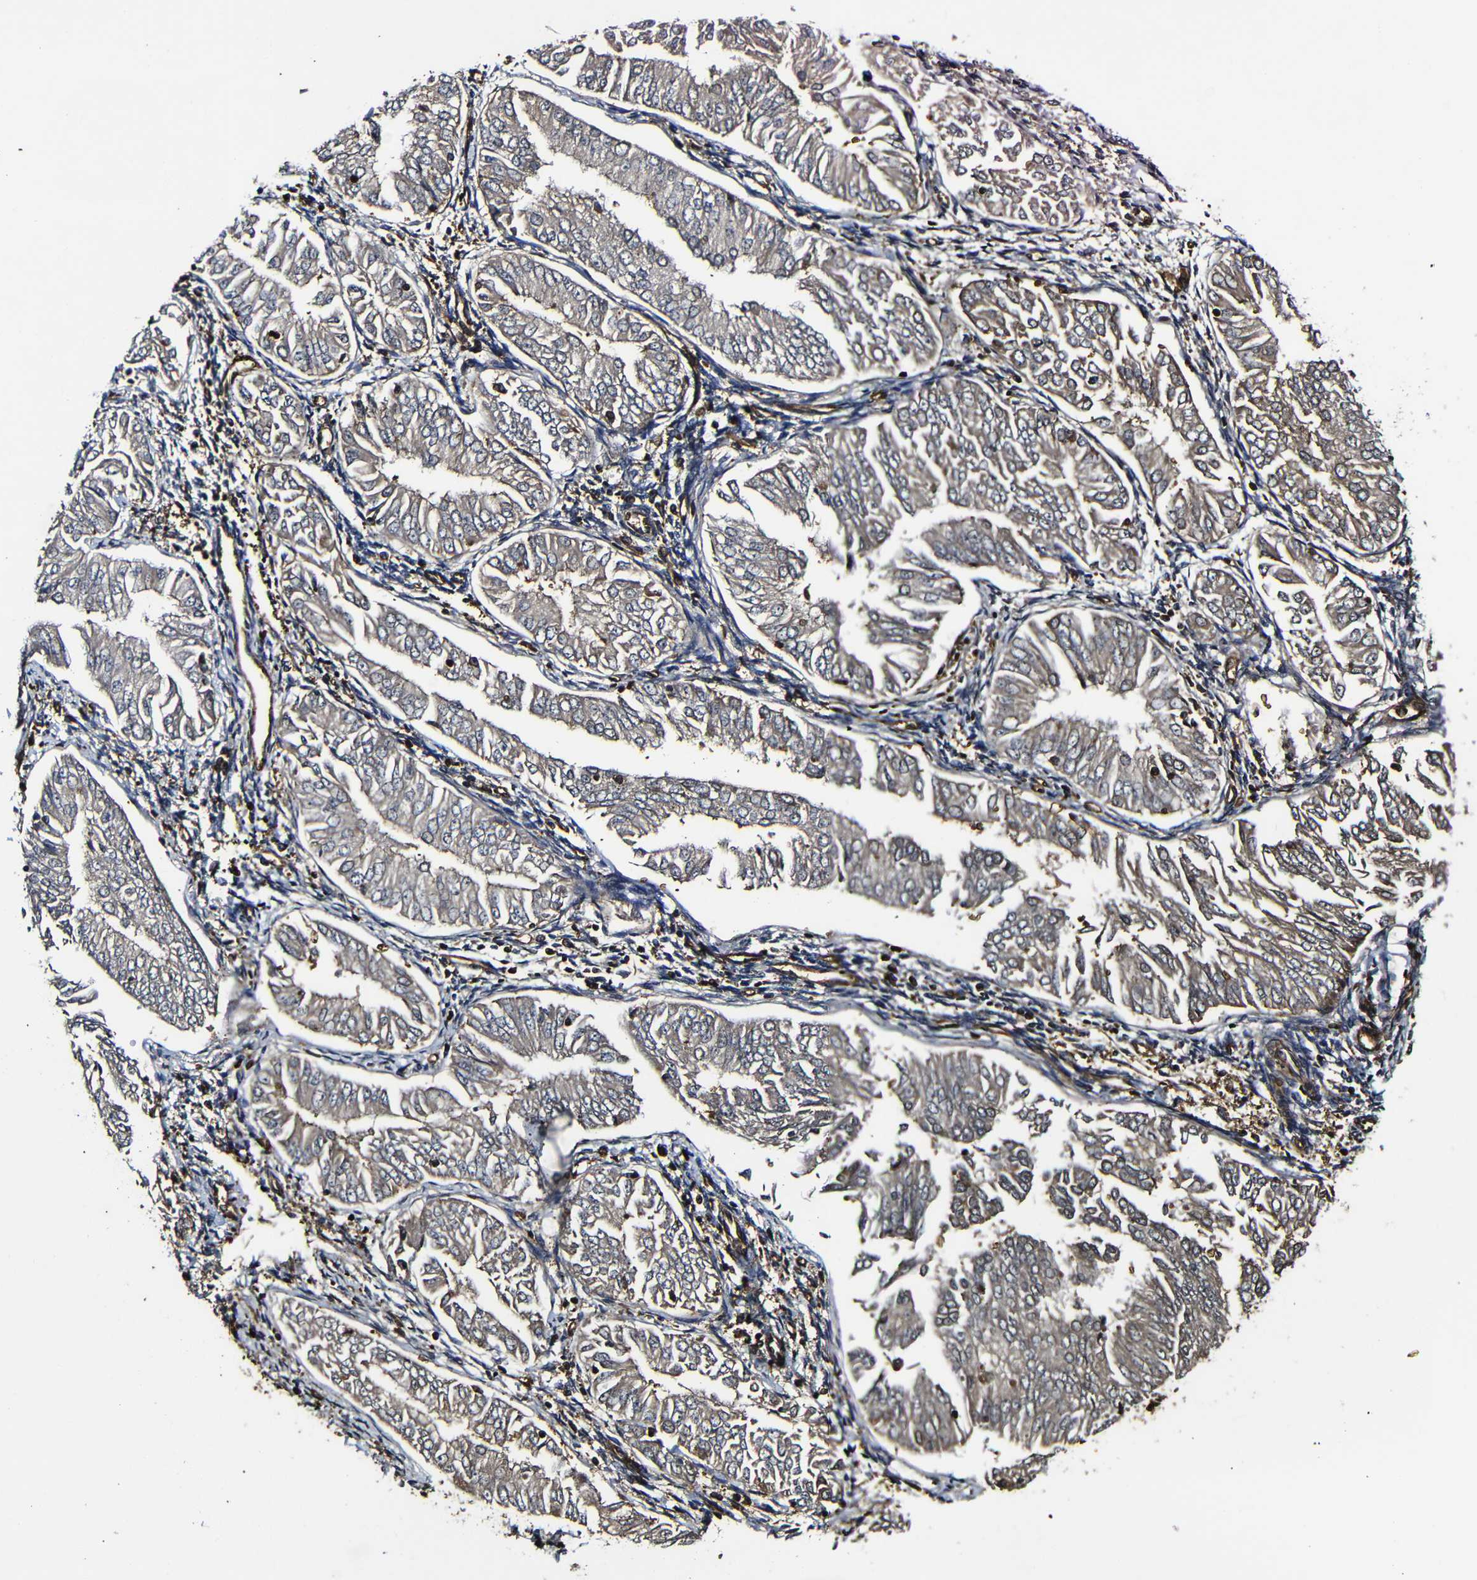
{"staining": {"intensity": "weak", "quantity": ">75%", "location": "cytoplasmic/membranous"}, "tissue": "endometrial cancer", "cell_type": "Tumor cells", "image_type": "cancer", "snomed": [{"axis": "morphology", "description": "Adenocarcinoma, NOS"}, {"axis": "topography", "description": "Endometrium"}], "caption": "The photomicrograph shows immunohistochemical staining of endometrial cancer. There is weak cytoplasmic/membranous positivity is identified in about >75% of tumor cells. (Brightfield microscopy of DAB IHC at high magnification).", "gene": "MSN", "patient": {"sex": "female", "age": 53}}